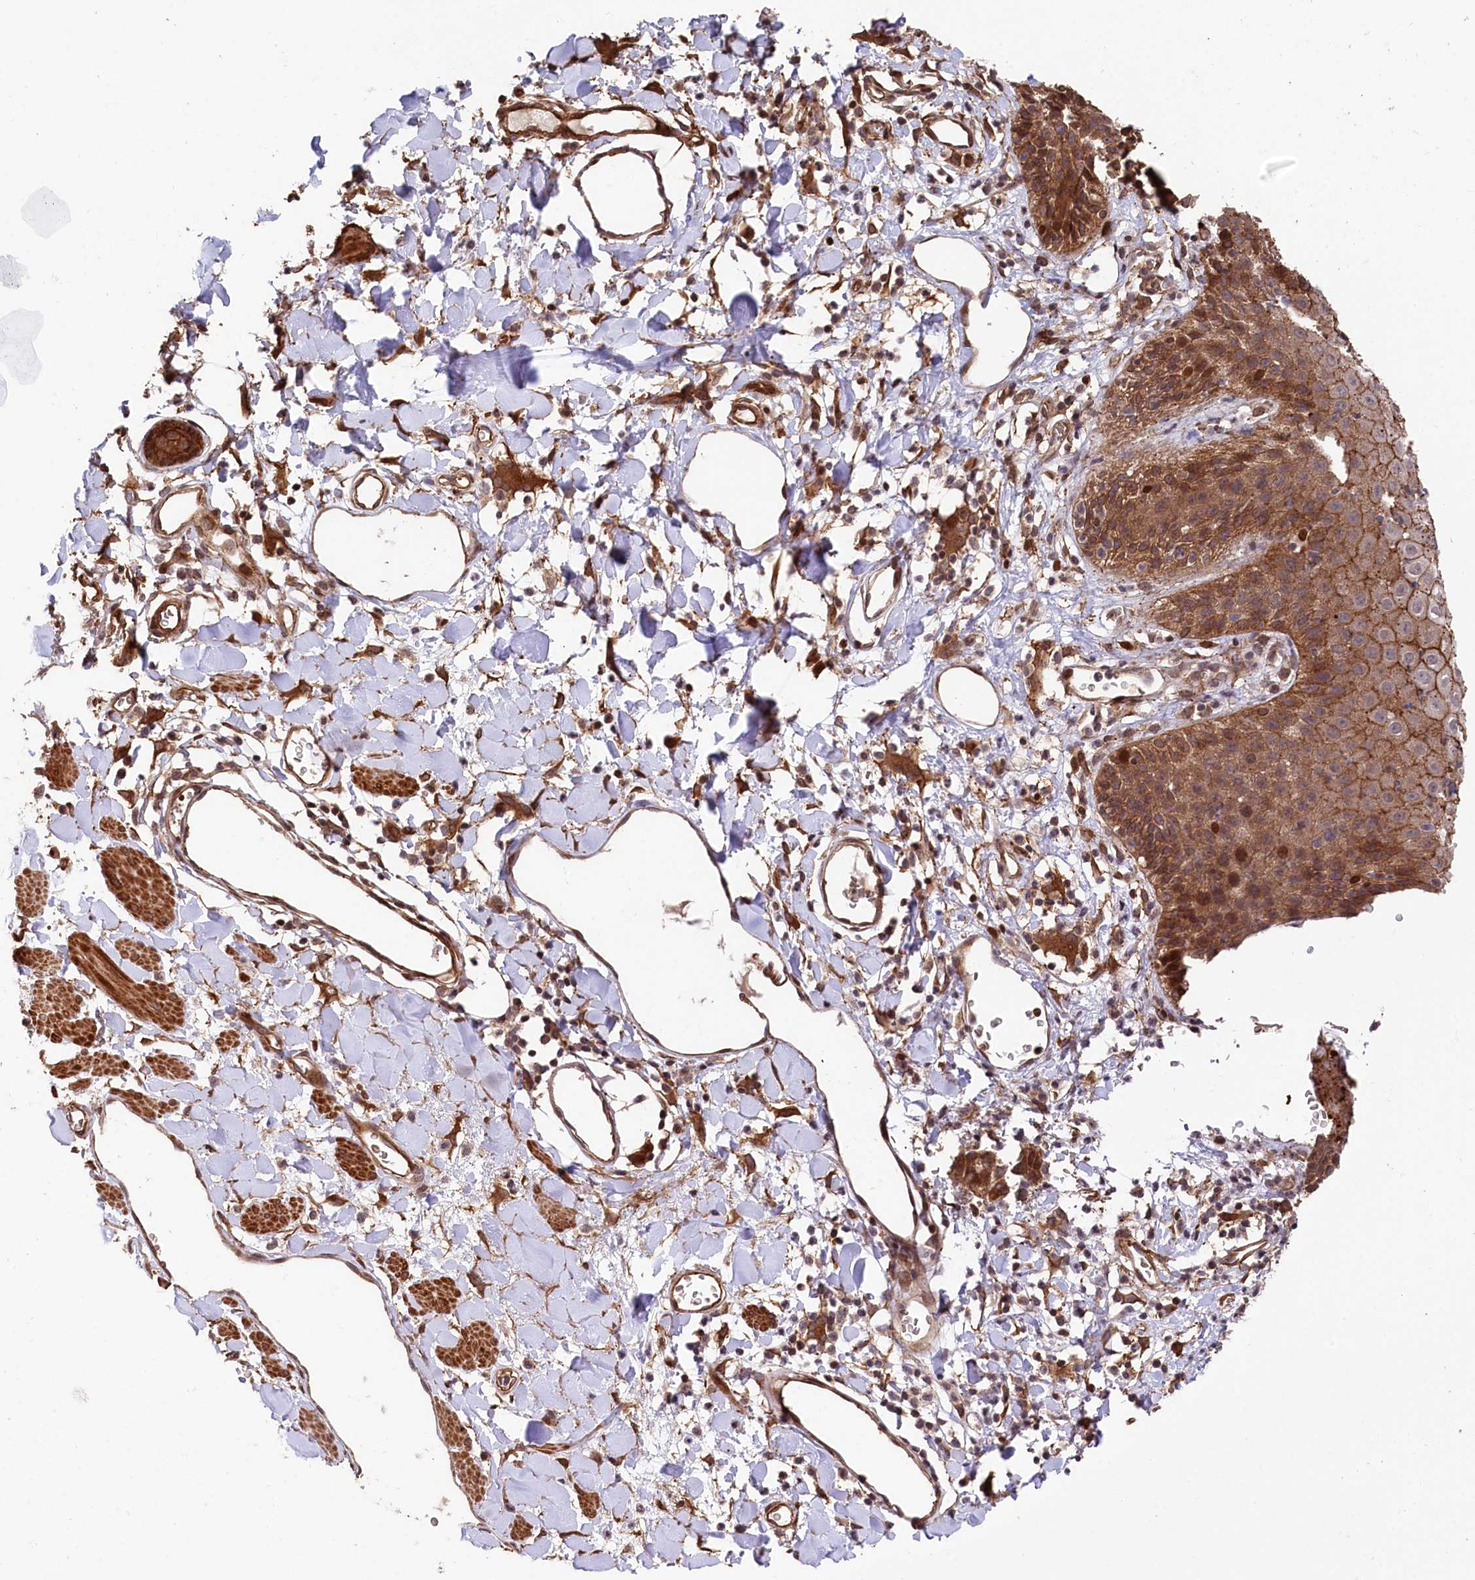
{"staining": {"intensity": "strong", "quantity": ">75%", "location": "cytoplasmic/membranous"}, "tissue": "skin", "cell_type": "Epidermal cells", "image_type": "normal", "snomed": [{"axis": "morphology", "description": "Normal tissue, NOS"}, {"axis": "topography", "description": "Vulva"}], "caption": "Benign skin exhibits strong cytoplasmic/membranous positivity in about >75% of epidermal cells, visualized by immunohistochemistry.", "gene": "TNKS1BP1", "patient": {"sex": "female", "age": 68}}